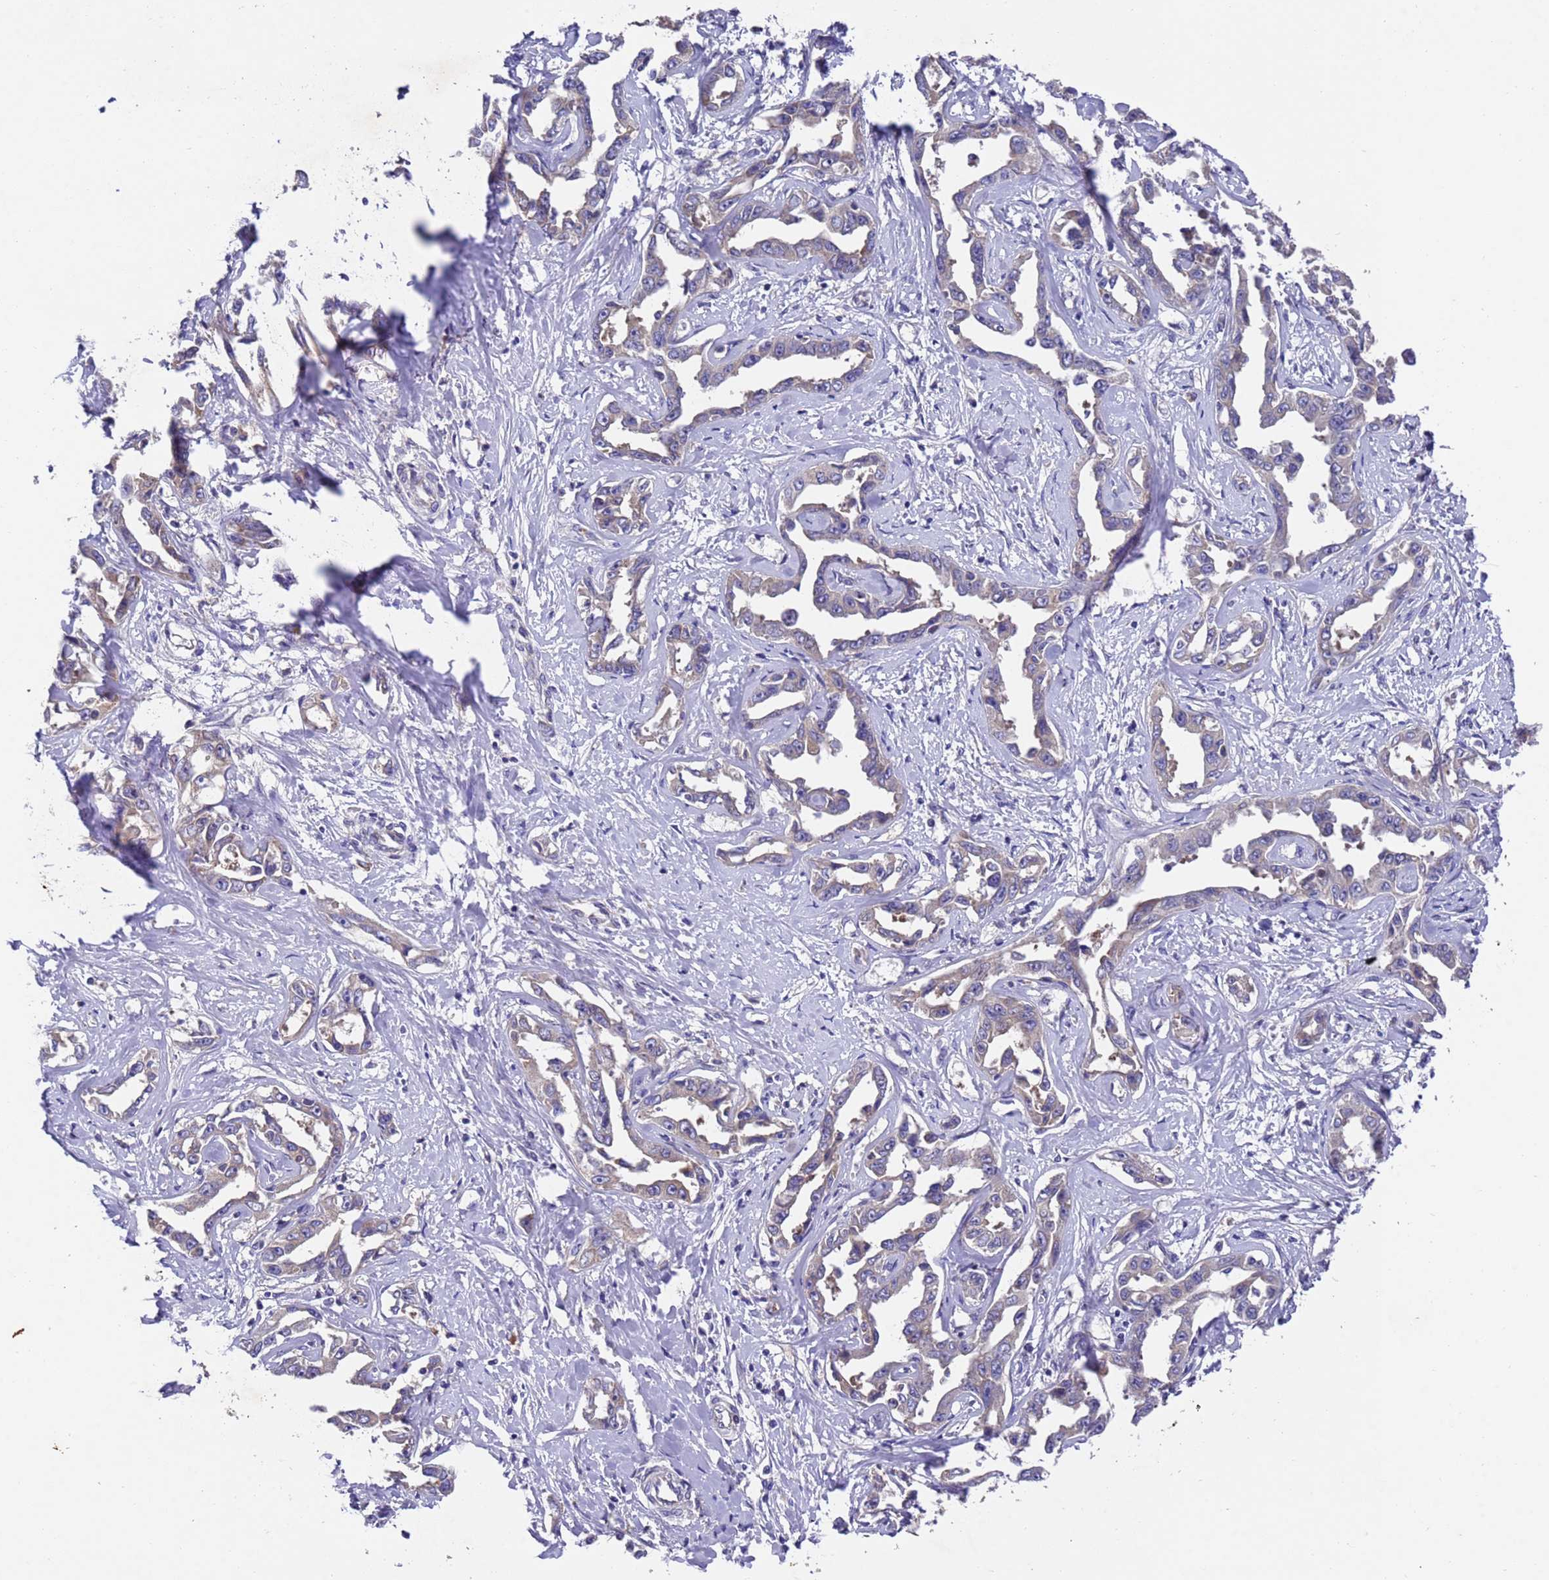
{"staining": {"intensity": "negative", "quantity": "none", "location": "none"}, "tissue": "liver cancer", "cell_type": "Tumor cells", "image_type": "cancer", "snomed": [{"axis": "morphology", "description": "Cholangiocarcinoma"}, {"axis": "topography", "description": "Liver"}], "caption": "Immunohistochemistry (IHC) image of neoplastic tissue: liver cancer stained with DAB exhibits no significant protein staining in tumor cells.", "gene": "DCAF12L2", "patient": {"sex": "male", "age": 59}}